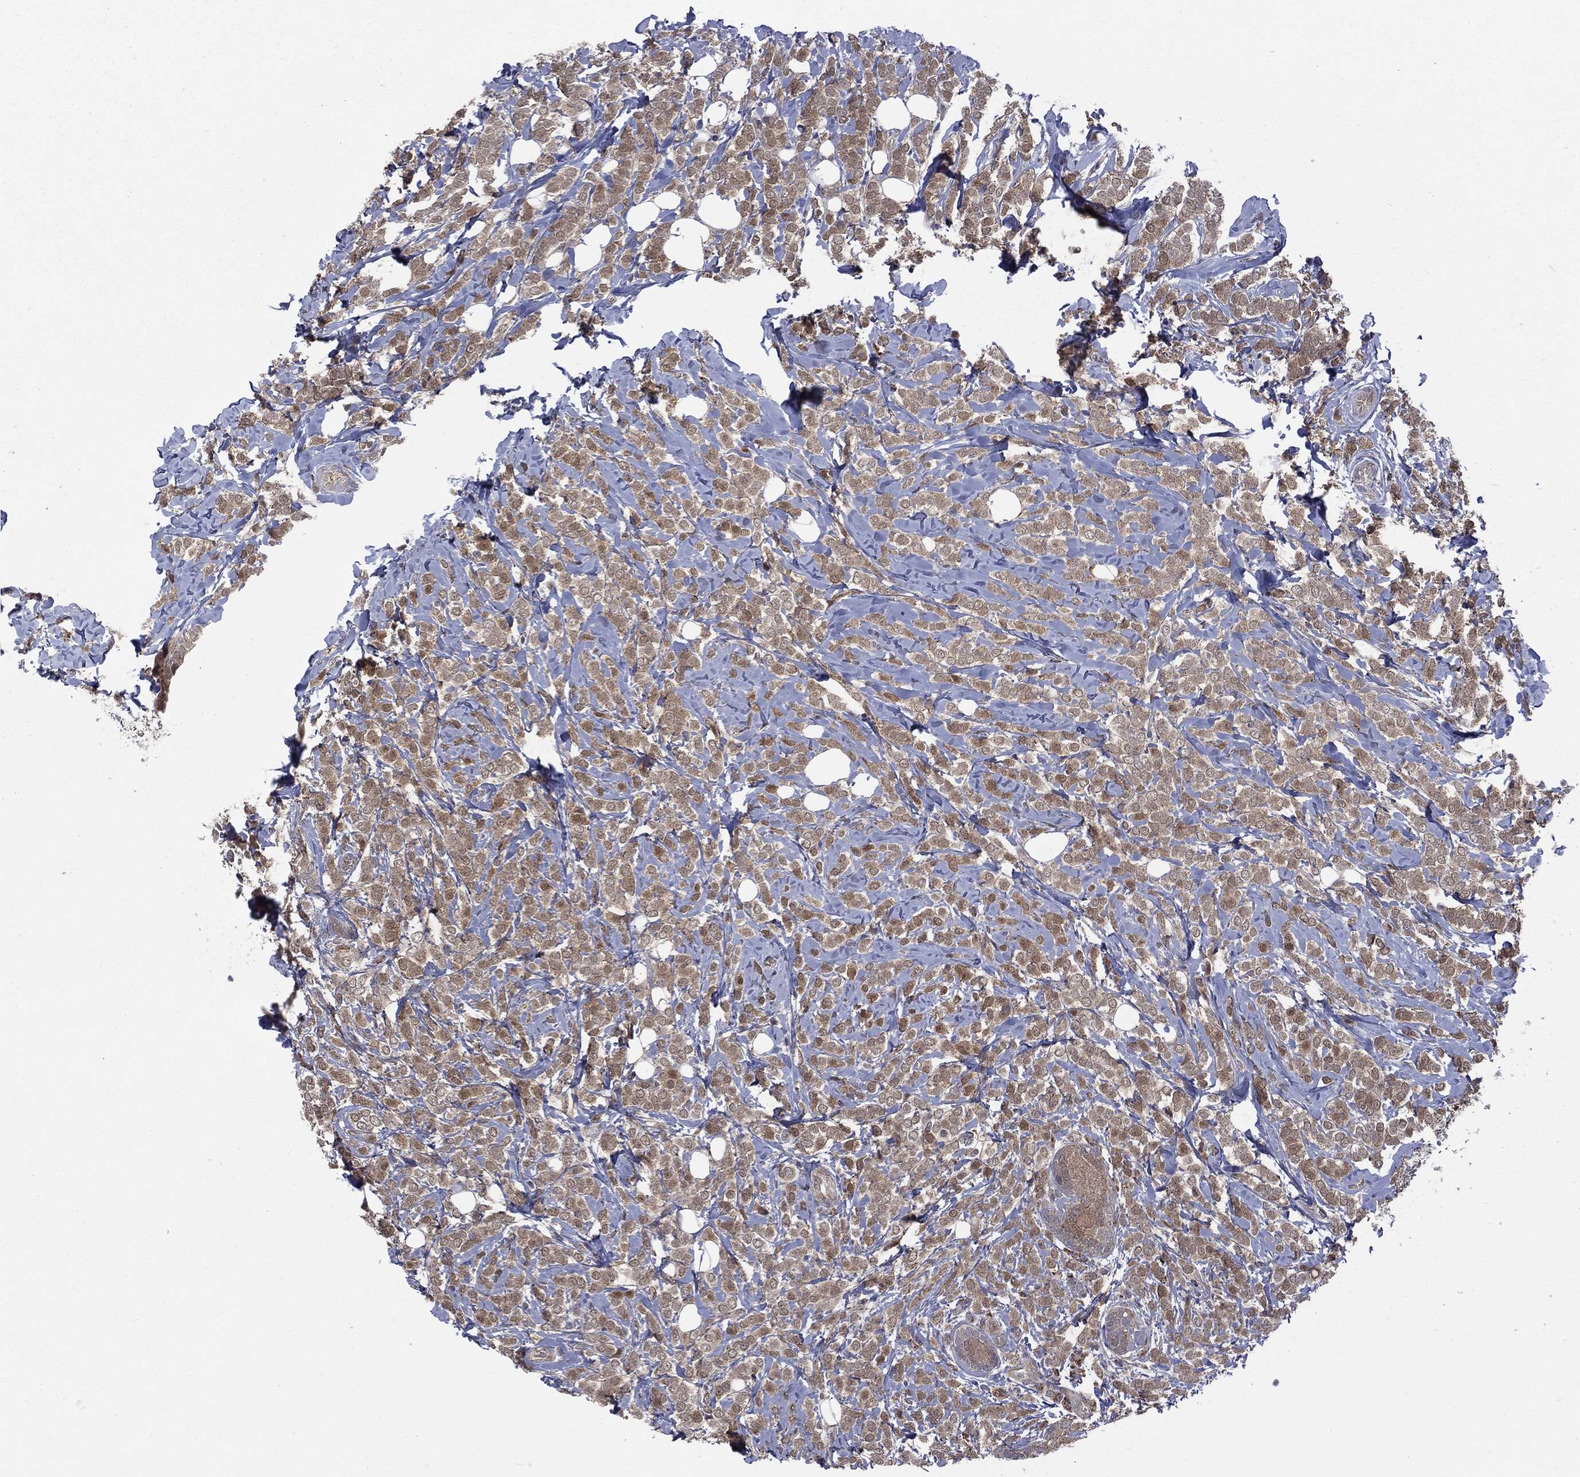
{"staining": {"intensity": "weak", "quantity": "25%-75%", "location": "cytoplasmic/membranous"}, "tissue": "breast cancer", "cell_type": "Tumor cells", "image_type": "cancer", "snomed": [{"axis": "morphology", "description": "Lobular carcinoma"}, {"axis": "topography", "description": "Breast"}], "caption": "Breast cancer (lobular carcinoma) stained with immunohistochemistry displays weak cytoplasmic/membranous staining in approximately 25%-75% of tumor cells. (DAB IHC with brightfield microscopy, high magnification).", "gene": "PTPA", "patient": {"sex": "female", "age": 49}}